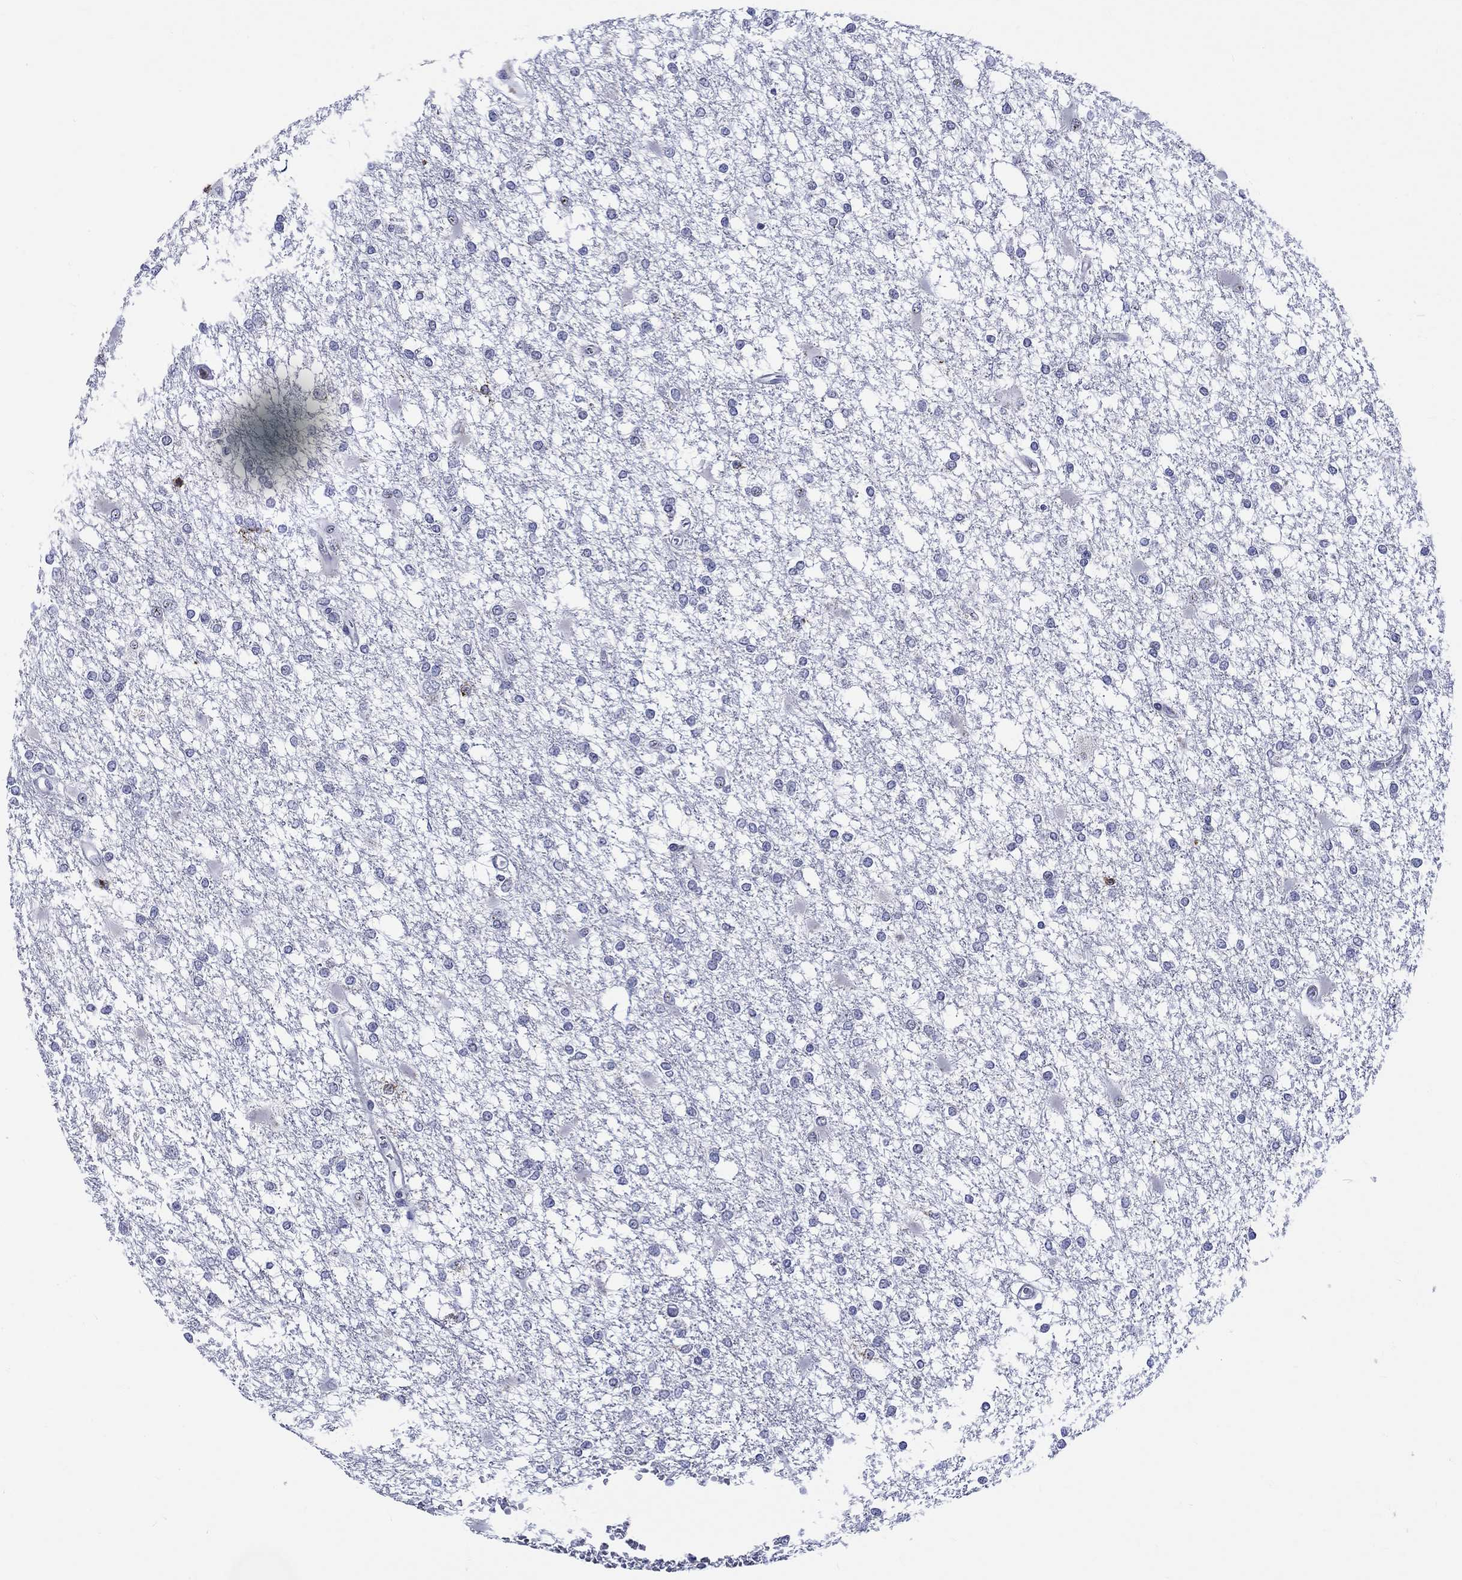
{"staining": {"intensity": "negative", "quantity": "none", "location": "none"}, "tissue": "glioma", "cell_type": "Tumor cells", "image_type": "cancer", "snomed": [{"axis": "morphology", "description": "Glioma, malignant, High grade"}, {"axis": "topography", "description": "Cerebral cortex"}], "caption": "There is no significant expression in tumor cells of glioma. (IHC, brightfield microscopy, high magnification).", "gene": "ST6GALNAC1", "patient": {"sex": "male", "age": 79}}